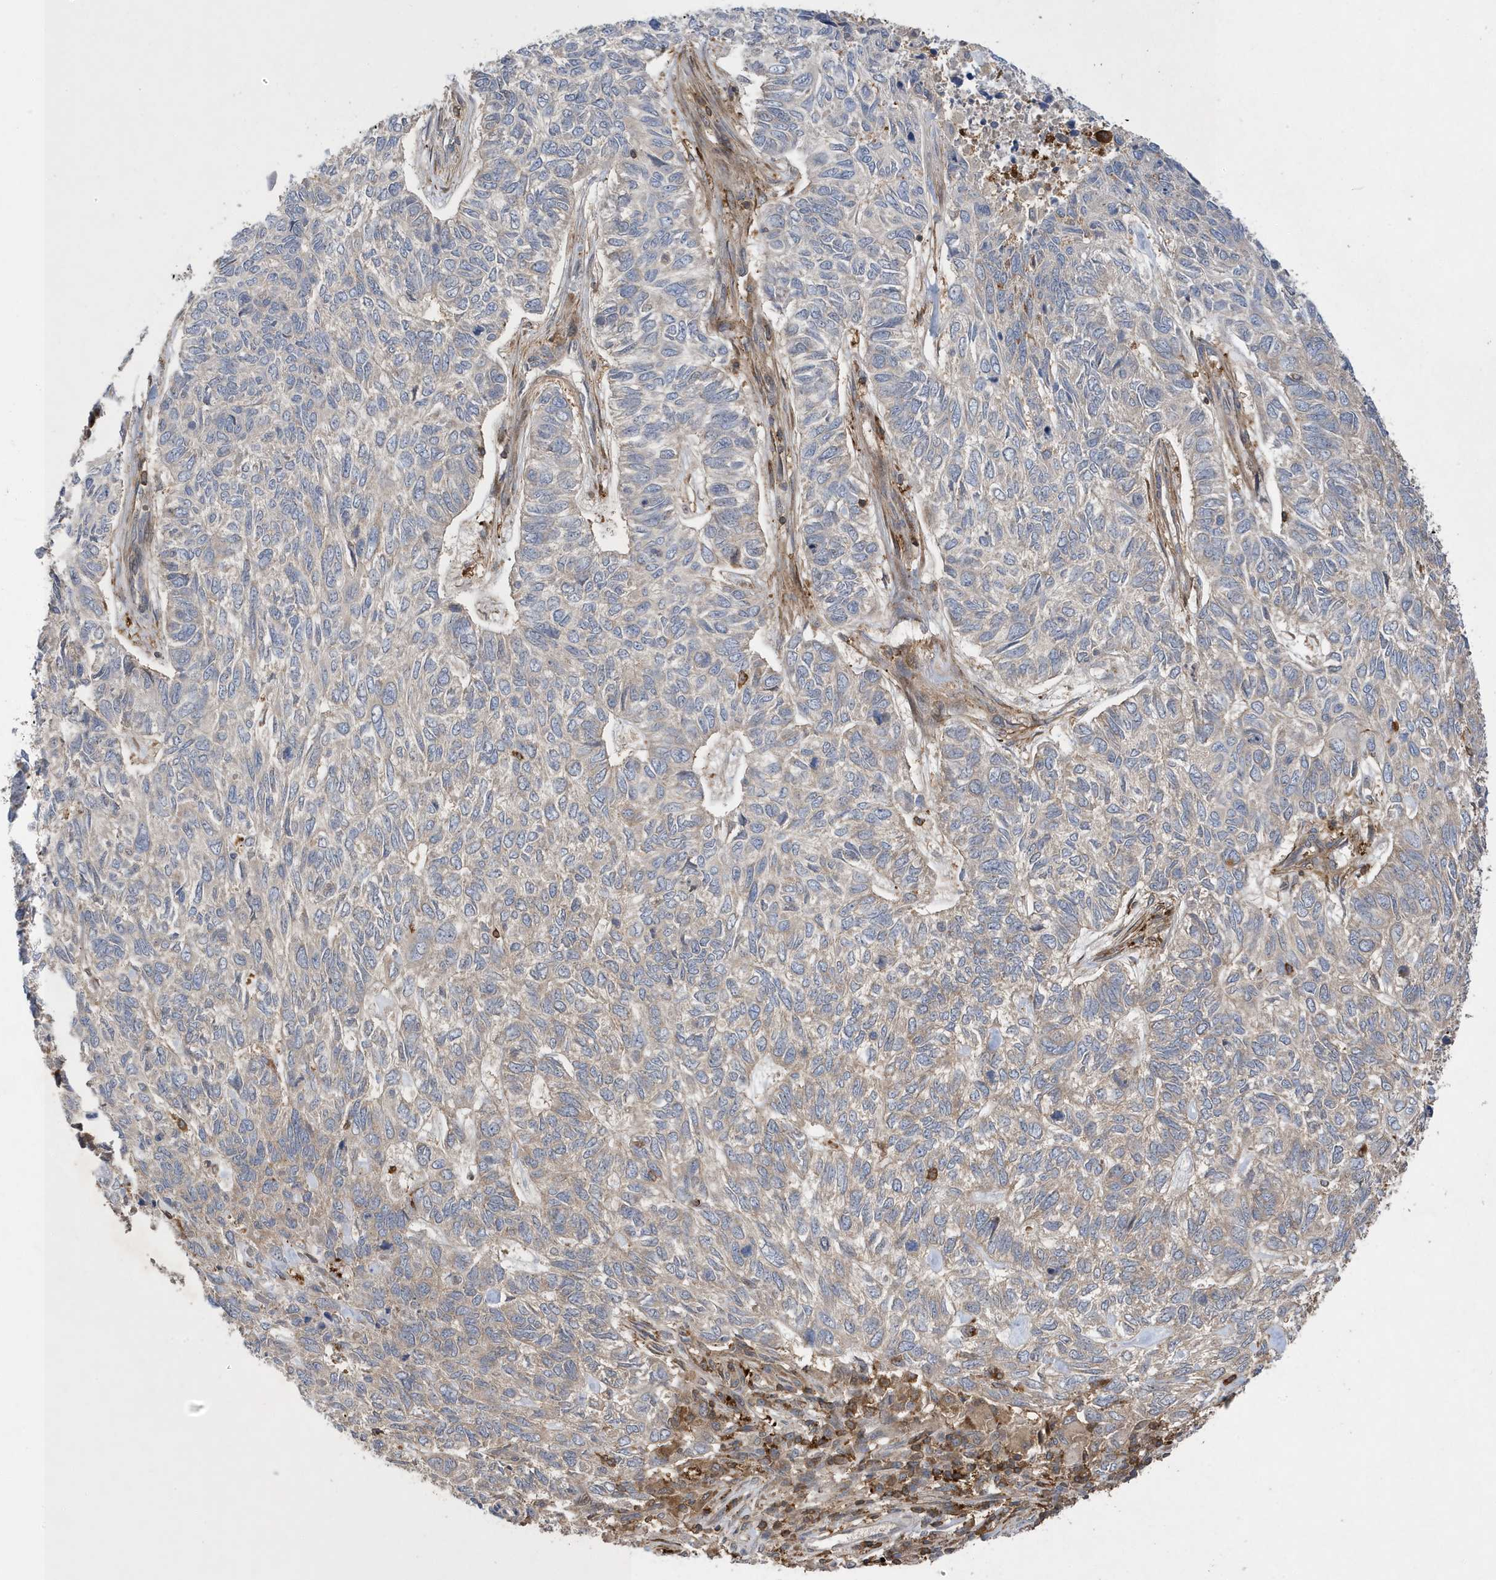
{"staining": {"intensity": "weak", "quantity": "25%-75%", "location": "cytoplasmic/membranous"}, "tissue": "skin cancer", "cell_type": "Tumor cells", "image_type": "cancer", "snomed": [{"axis": "morphology", "description": "Basal cell carcinoma"}, {"axis": "topography", "description": "Skin"}], "caption": "This is an image of immunohistochemistry staining of skin basal cell carcinoma, which shows weak expression in the cytoplasmic/membranous of tumor cells.", "gene": "LAPTM4A", "patient": {"sex": "female", "age": 65}}